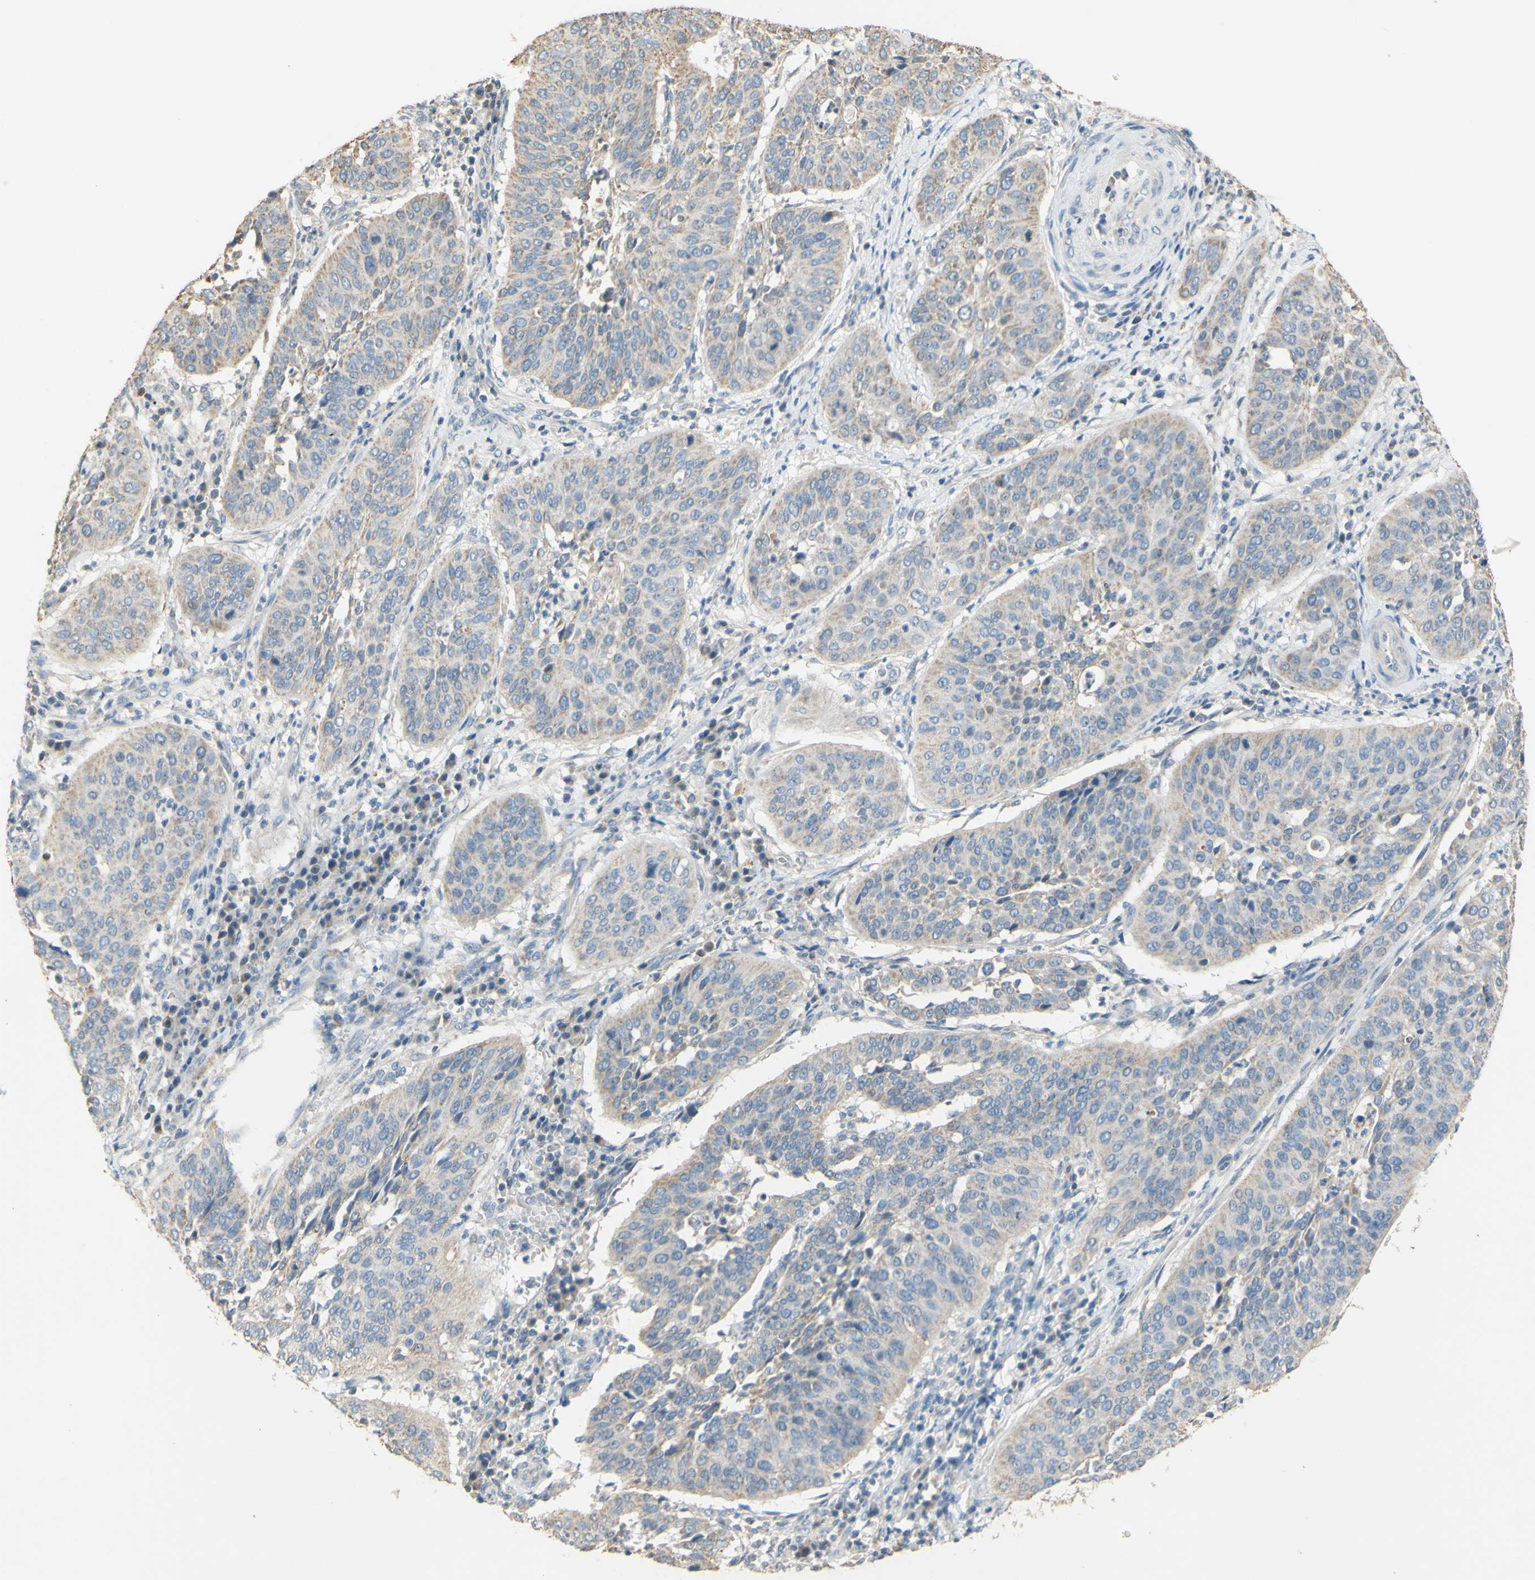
{"staining": {"intensity": "moderate", "quantity": "<25%", "location": "cytoplasmic/membranous"}, "tissue": "cervical cancer", "cell_type": "Tumor cells", "image_type": "cancer", "snomed": [{"axis": "morphology", "description": "Normal tissue, NOS"}, {"axis": "morphology", "description": "Squamous cell carcinoma, NOS"}, {"axis": "topography", "description": "Cervix"}], "caption": "High-magnification brightfield microscopy of squamous cell carcinoma (cervical) stained with DAB (brown) and counterstained with hematoxylin (blue). tumor cells exhibit moderate cytoplasmic/membranous staining is seen in about<25% of cells. The staining was performed using DAB, with brown indicating positive protein expression. Nuclei are stained blue with hematoxylin.", "gene": "PTGIS", "patient": {"sex": "female", "age": 39}}